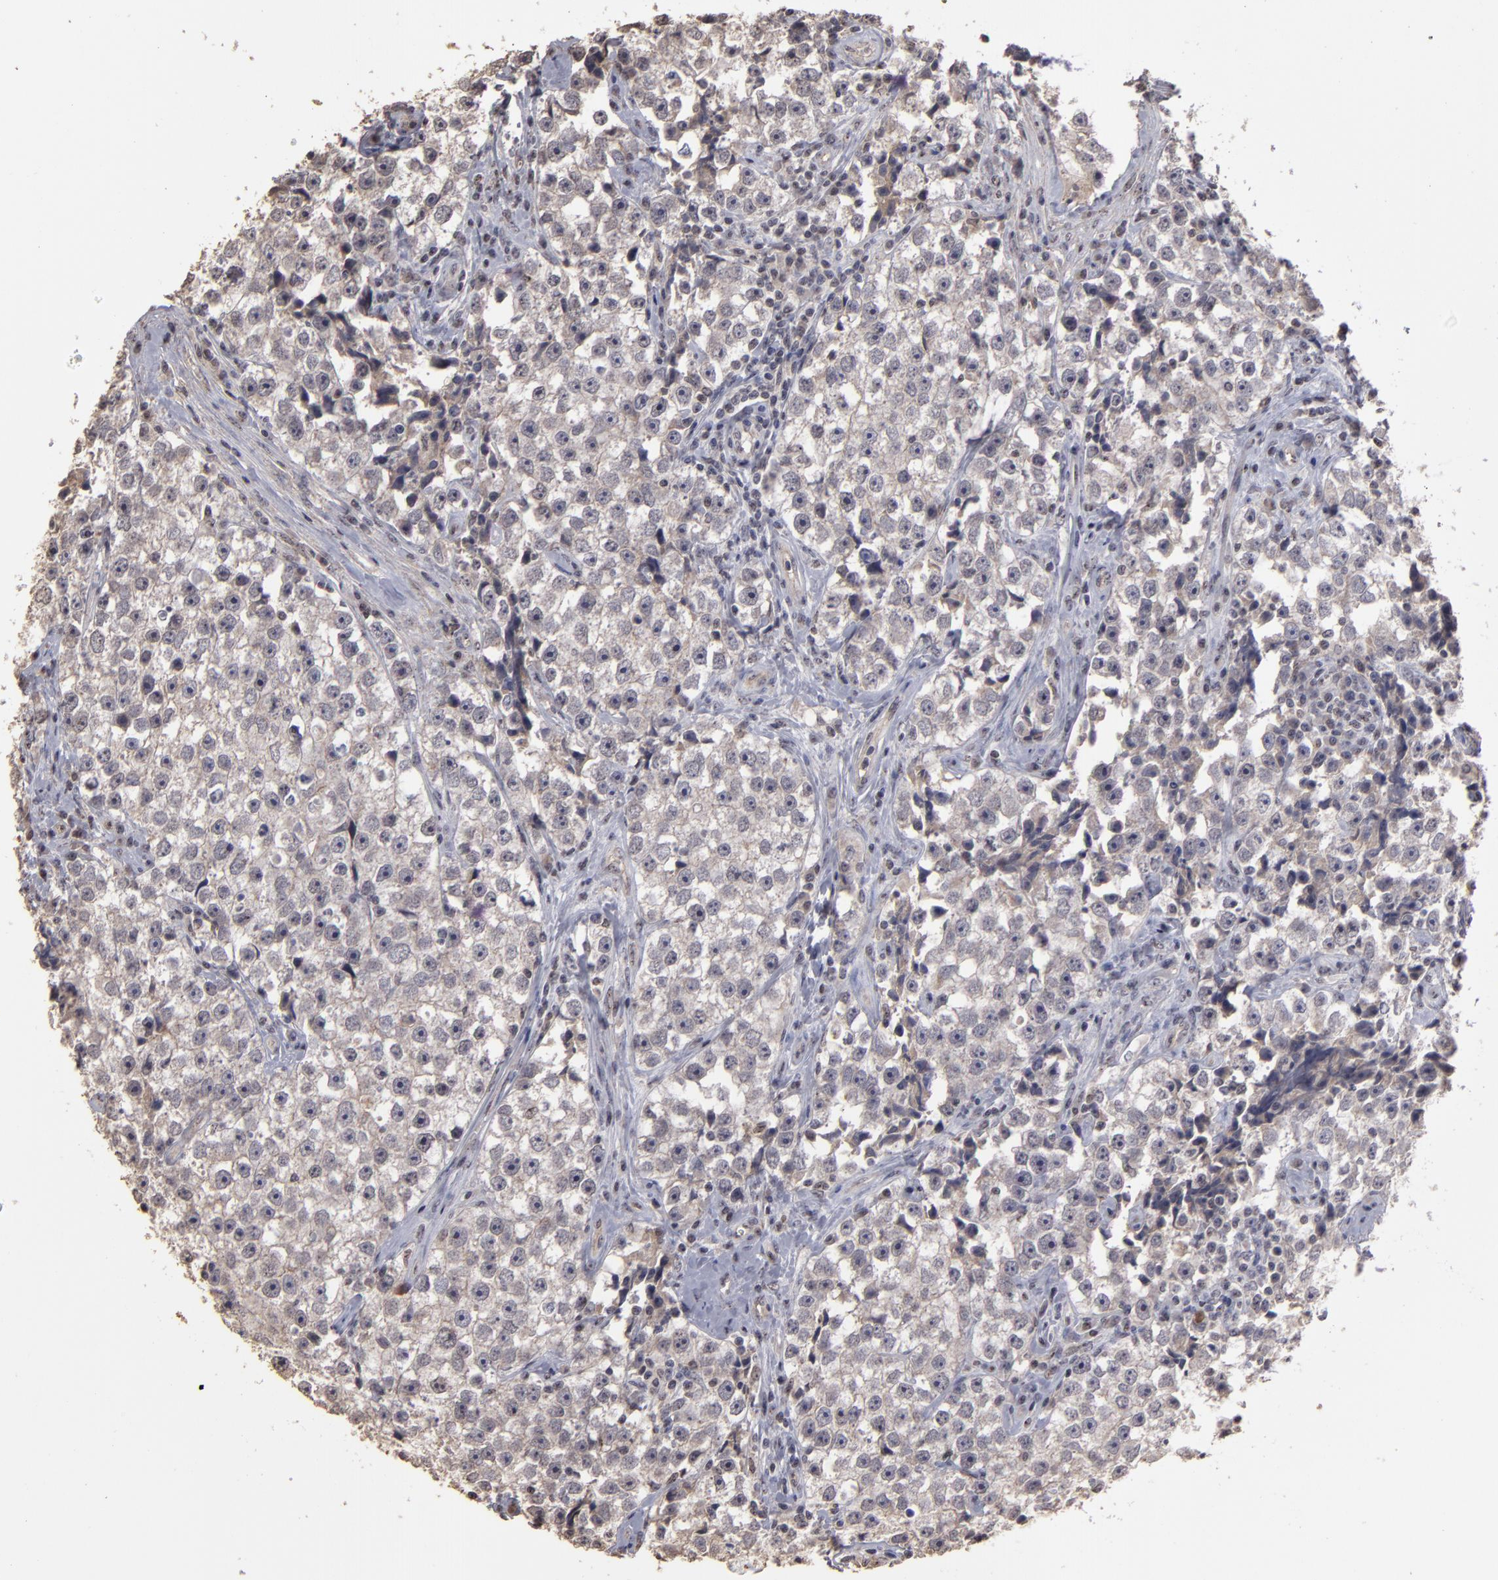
{"staining": {"intensity": "weak", "quantity": ">75%", "location": "cytoplasmic/membranous"}, "tissue": "testis cancer", "cell_type": "Tumor cells", "image_type": "cancer", "snomed": [{"axis": "morphology", "description": "Seminoma, NOS"}, {"axis": "topography", "description": "Testis"}], "caption": "Protein analysis of seminoma (testis) tissue reveals weak cytoplasmic/membranous expression in approximately >75% of tumor cells.", "gene": "CD55", "patient": {"sex": "male", "age": 32}}